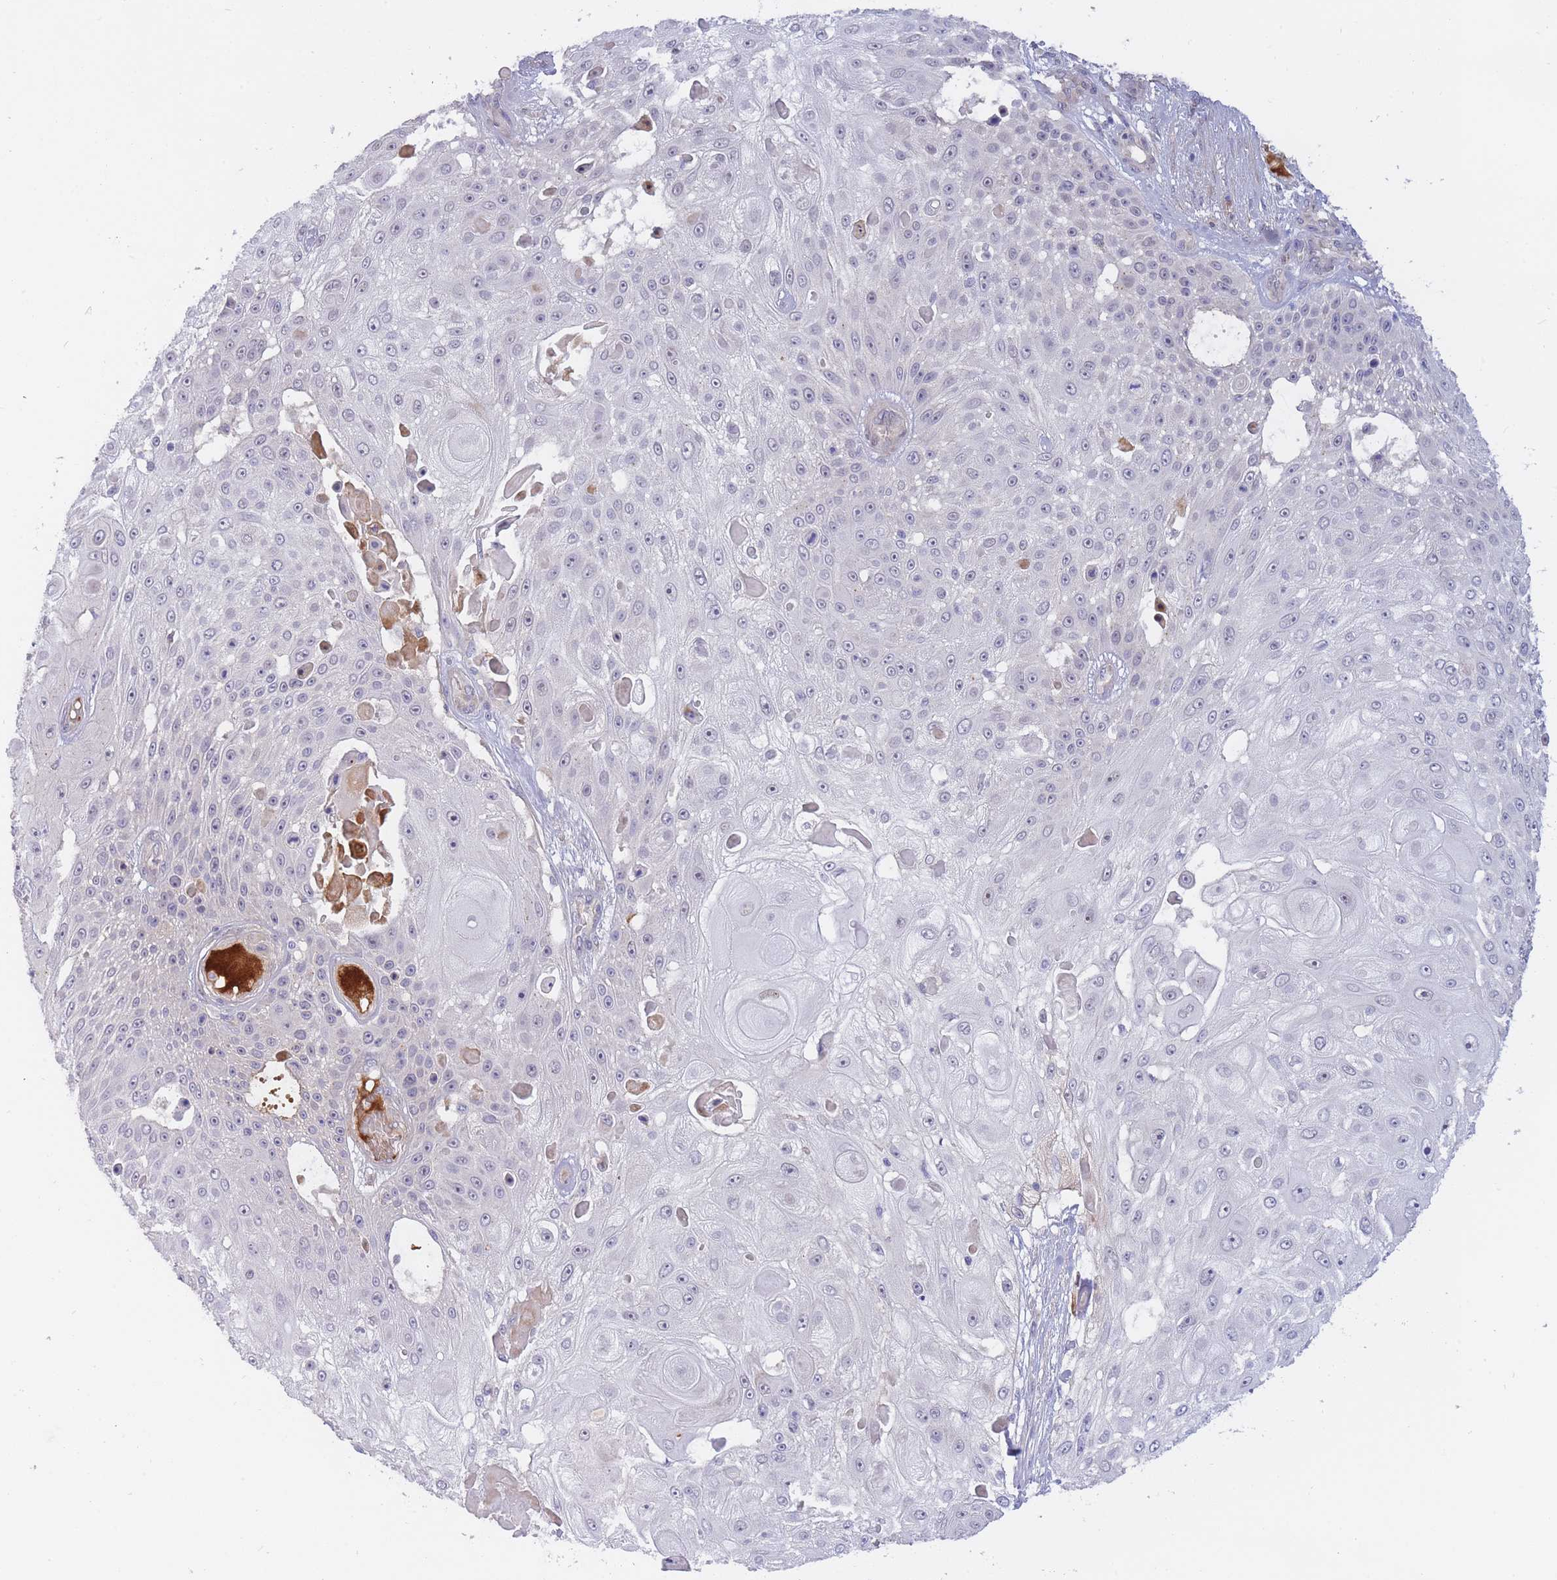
{"staining": {"intensity": "negative", "quantity": "none", "location": "none"}, "tissue": "skin cancer", "cell_type": "Tumor cells", "image_type": "cancer", "snomed": [{"axis": "morphology", "description": "Squamous cell carcinoma, NOS"}, {"axis": "topography", "description": "Skin"}], "caption": "There is no significant positivity in tumor cells of skin squamous cell carcinoma.", "gene": "APOL4", "patient": {"sex": "female", "age": 86}}